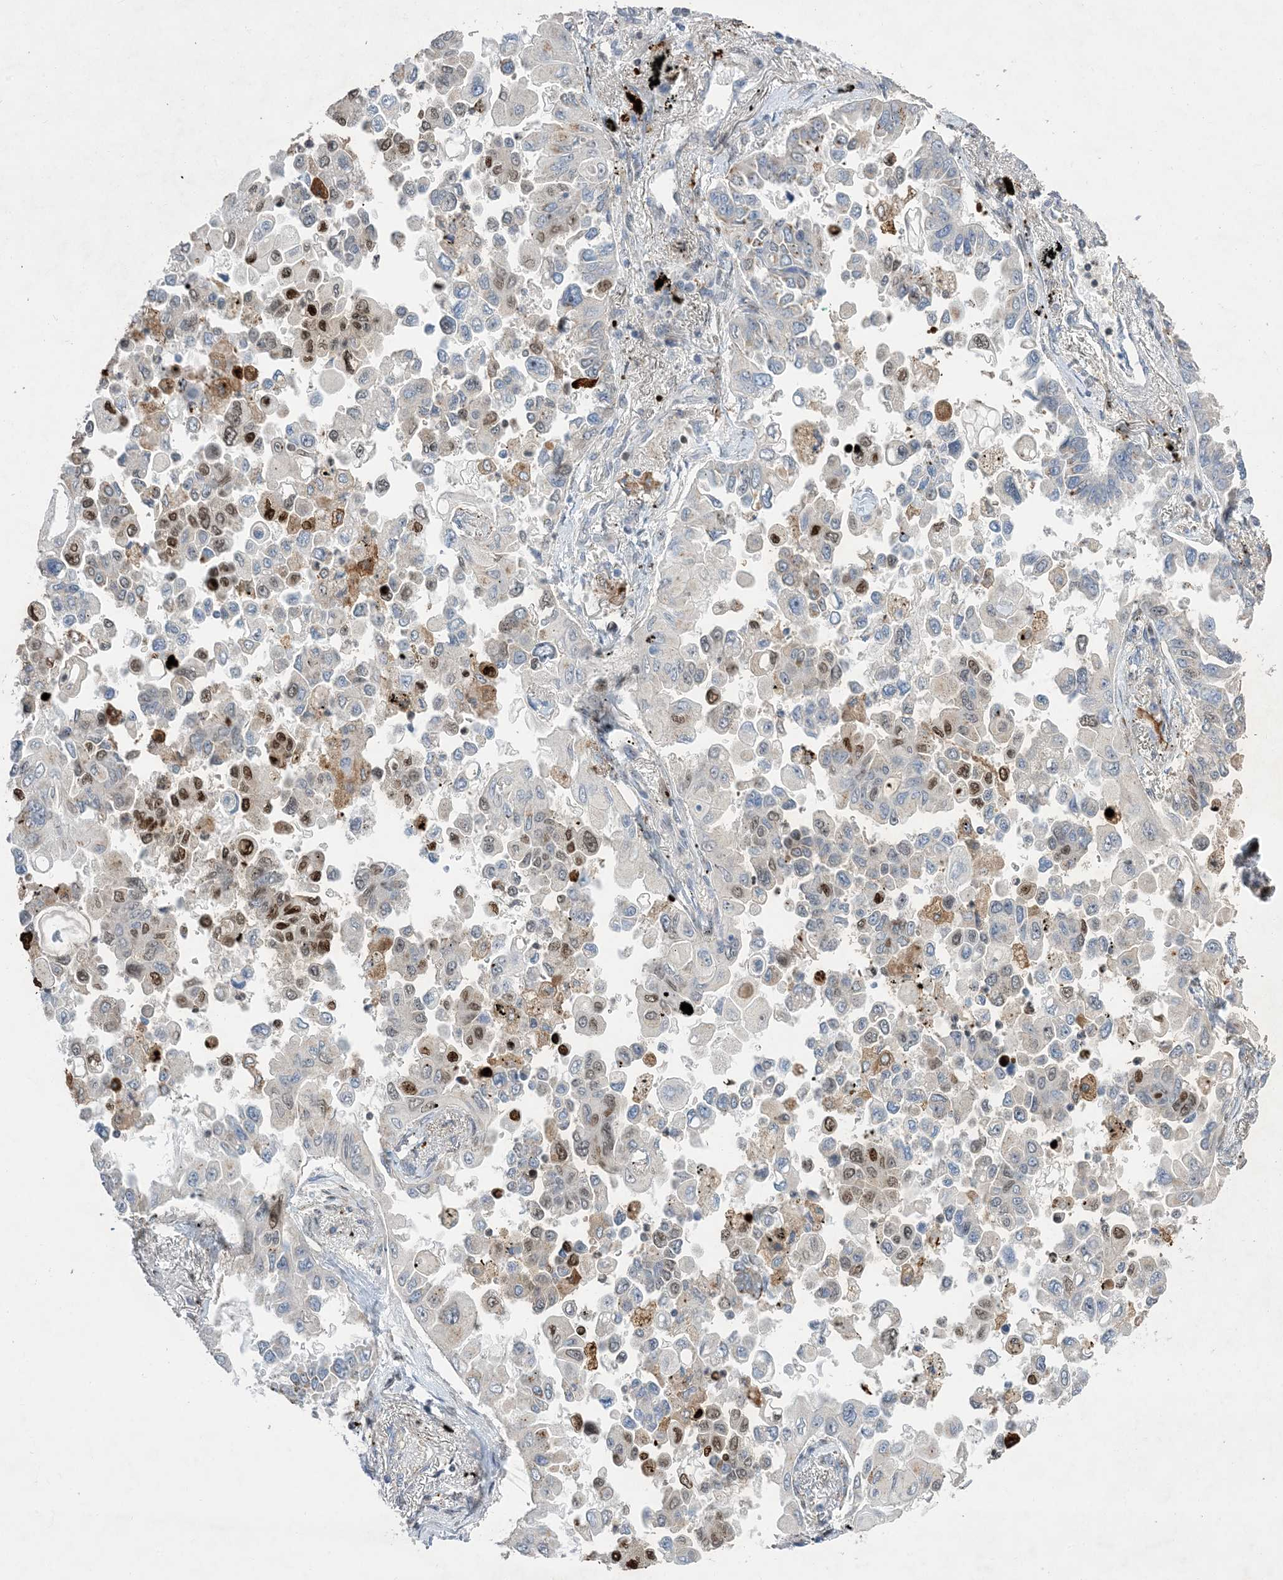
{"staining": {"intensity": "moderate", "quantity": "<25%", "location": "nuclear"}, "tissue": "lung cancer", "cell_type": "Tumor cells", "image_type": "cancer", "snomed": [{"axis": "morphology", "description": "Adenocarcinoma, NOS"}, {"axis": "topography", "description": "Lung"}], "caption": "This photomicrograph exhibits lung adenocarcinoma stained with immunohistochemistry (IHC) to label a protein in brown. The nuclear of tumor cells show moderate positivity for the protein. Nuclei are counter-stained blue.", "gene": "SLC25A53", "patient": {"sex": "female", "age": 67}}